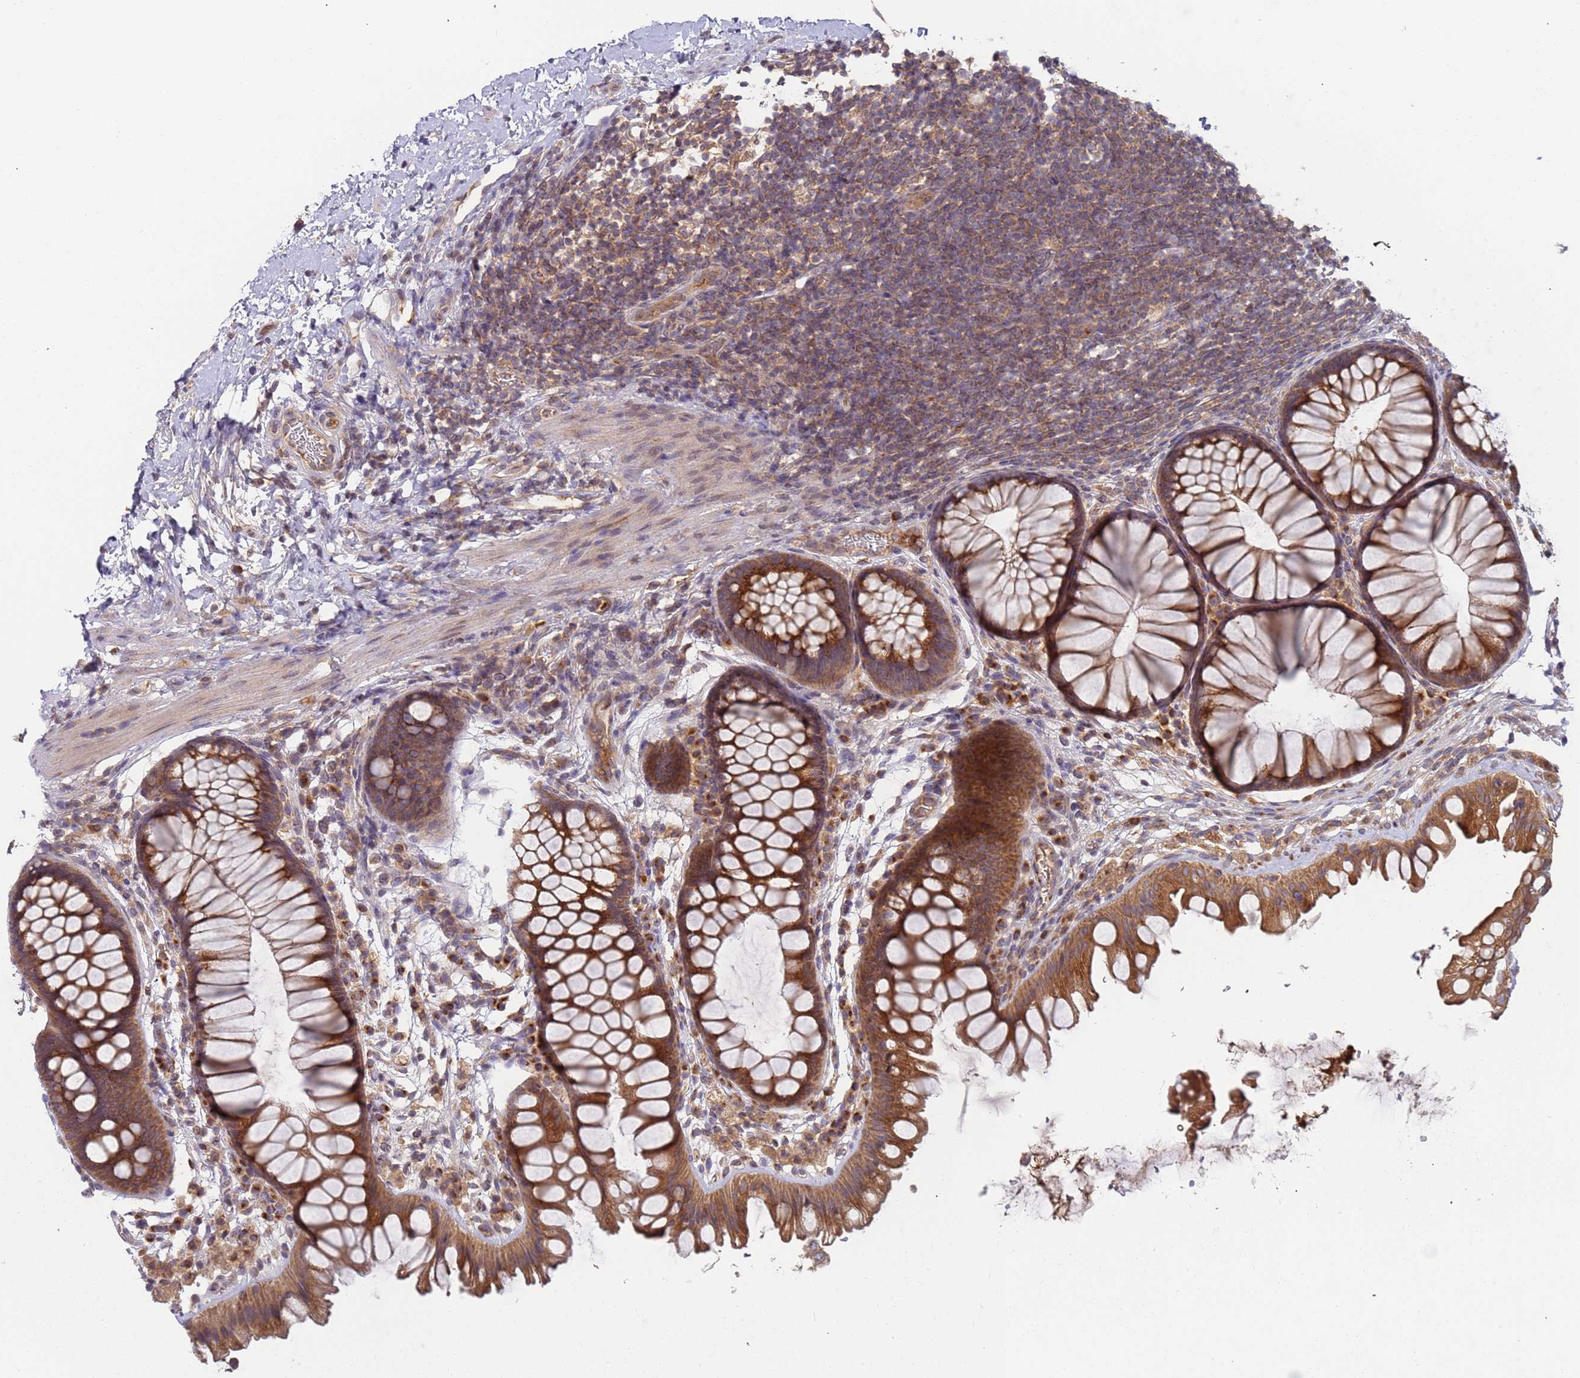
{"staining": {"intensity": "moderate", "quantity": ">75%", "location": "cytoplasmic/membranous"}, "tissue": "colon", "cell_type": "Endothelial cells", "image_type": "normal", "snomed": [{"axis": "morphology", "description": "Normal tissue, NOS"}, {"axis": "topography", "description": "Colon"}], "caption": "Immunohistochemical staining of normal colon reveals medium levels of moderate cytoplasmic/membranous expression in approximately >75% of endothelial cells. (Brightfield microscopy of DAB IHC at high magnification).", "gene": "OR5A2", "patient": {"sex": "female", "age": 62}}